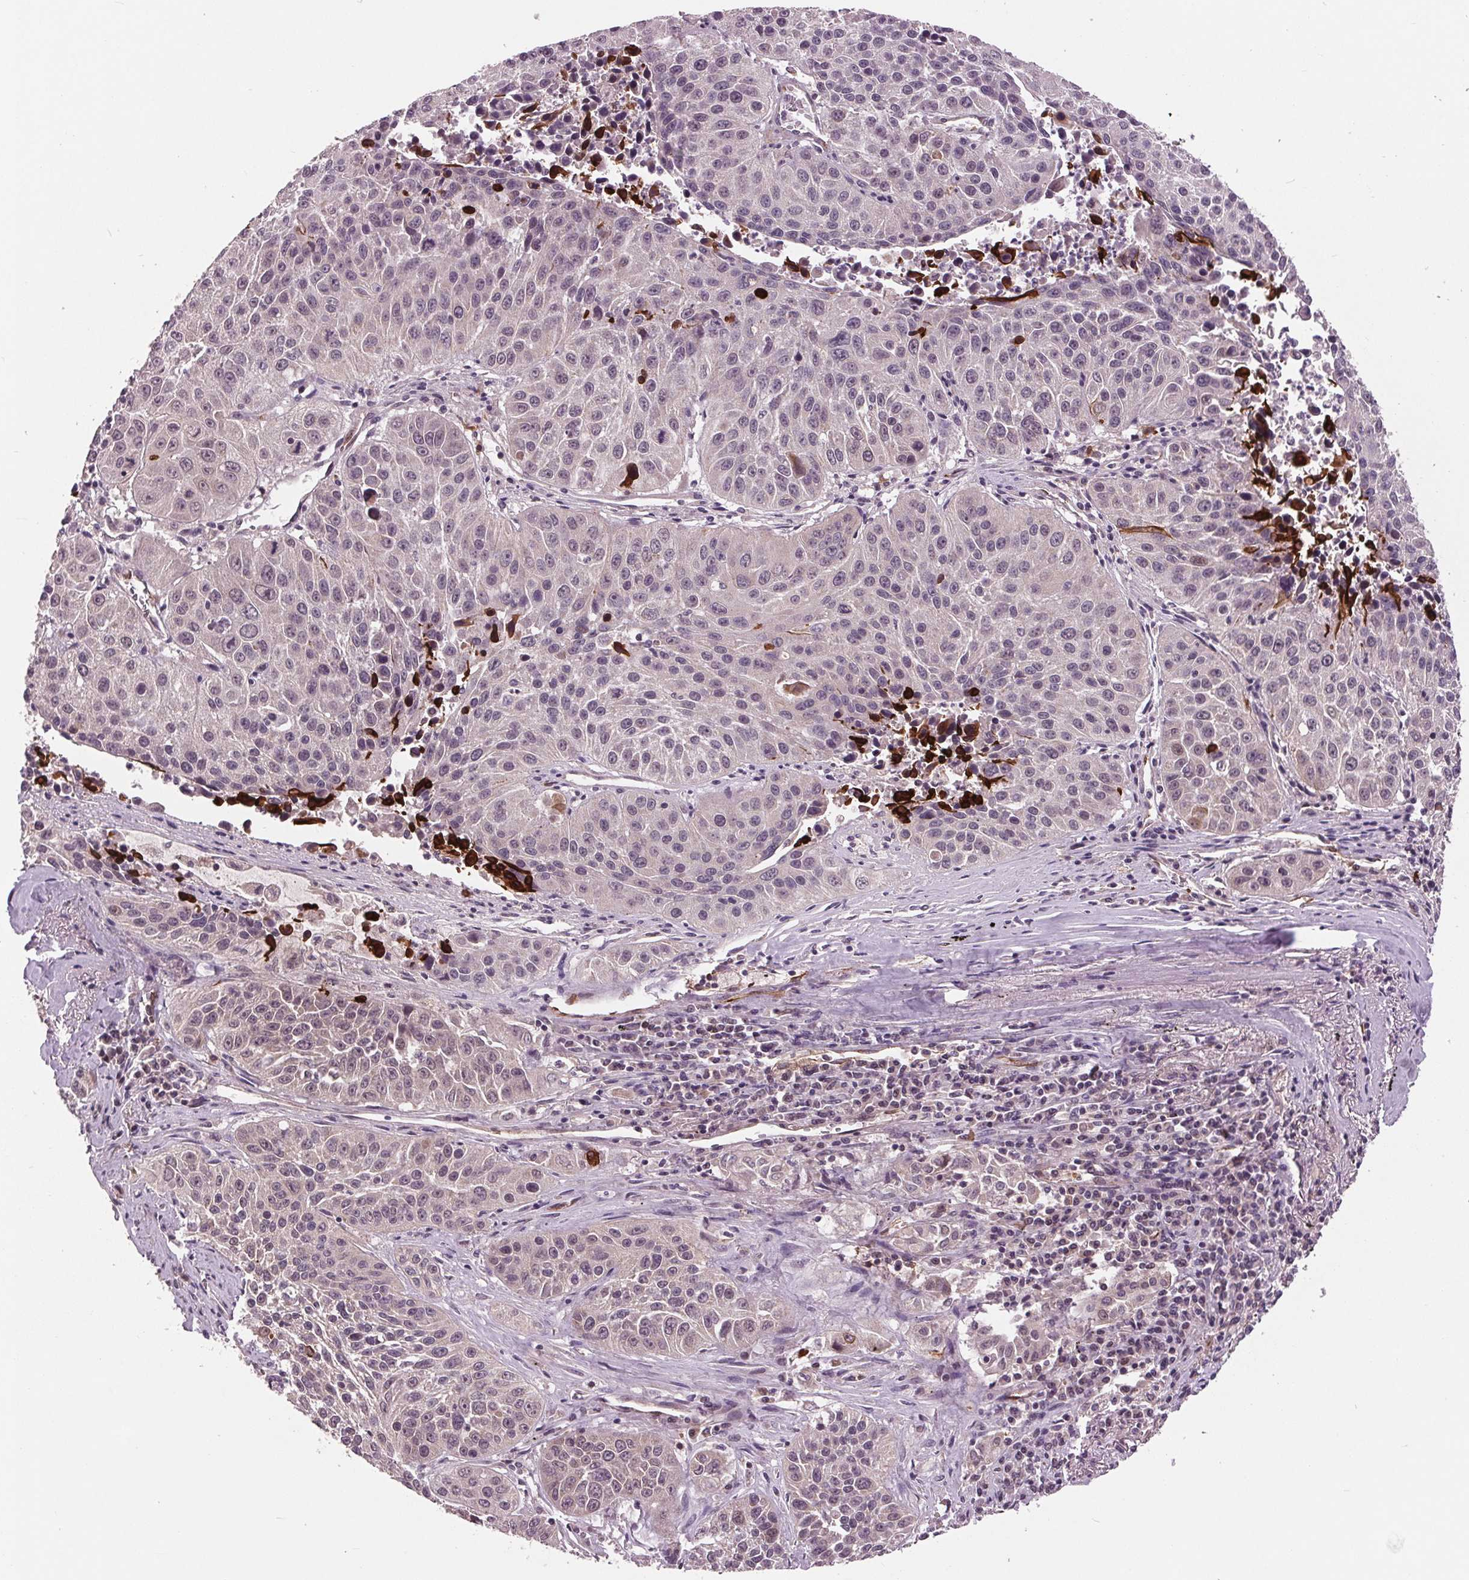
{"staining": {"intensity": "strong", "quantity": "<25%", "location": "cytoplasmic/membranous"}, "tissue": "lung cancer", "cell_type": "Tumor cells", "image_type": "cancer", "snomed": [{"axis": "morphology", "description": "Squamous cell carcinoma, NOS"}, {"axis": "topography", "description": "Lung"}], "caption": "Lung squamous cell carcinoma was stained to show a protein in brown. There is medium levels of strong cytoplasmic/membranous positivity in approximately <25% of tumor cells. The protein is stained brown, and the nuclei are stained in blue (DAB (3,3'-diaminobenzidine) IHC with brightfield microscopy, high magnification).", "gene": "MAPK8", "patient": {"sex": "female", "age": 61}}